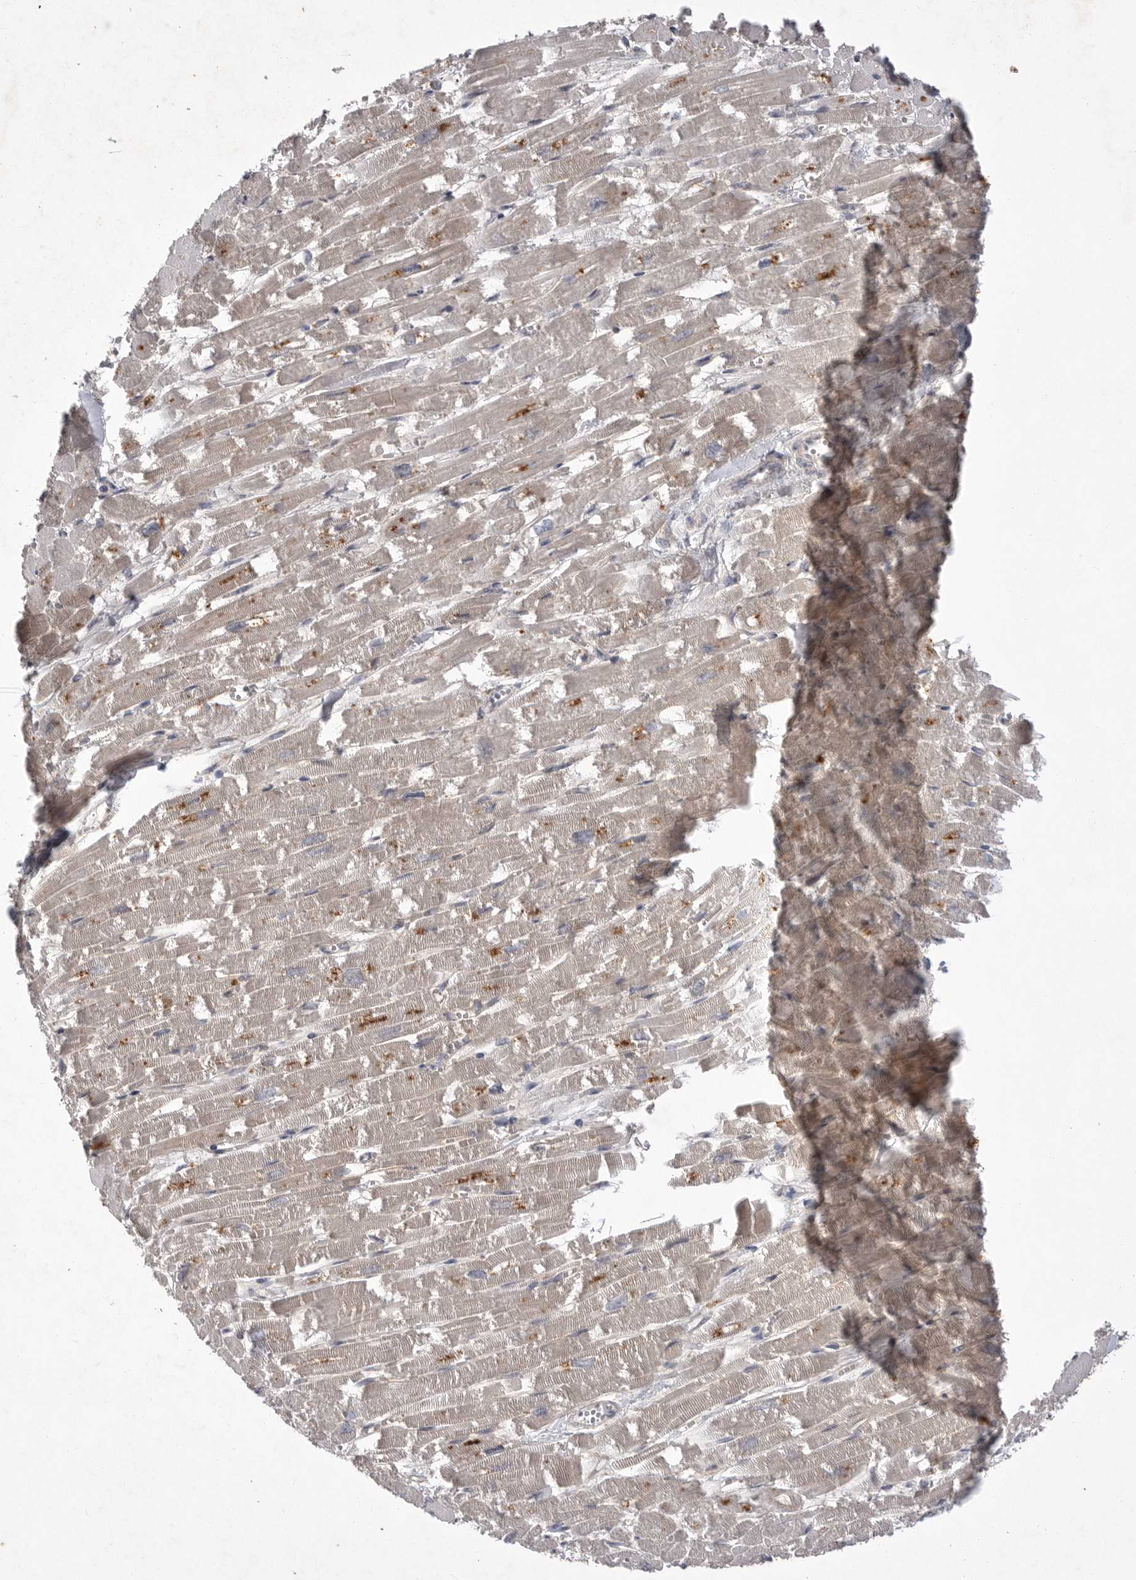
{"staining": {"intensity": "moderate", "quantity": "<25%", "location": "cytoplasmic/membranous"}, "tissue": "heart muscle", "cell_type": "Cardiomyocytes", "image_type": "normal", "snomed": [{"axis": "morphology", "description": "Normal tissue, NOS"}, {"axis": "topography", "description": "Heart"}], "caption": "About <25% of cardiomyocytes in normal human heart muscle show moderate cytoplasmic/membranous protein expression as visualized by brown immunohistochemical staining.", "gene": "DHDDS", "patient": {"sex": "male", "age": 54}}